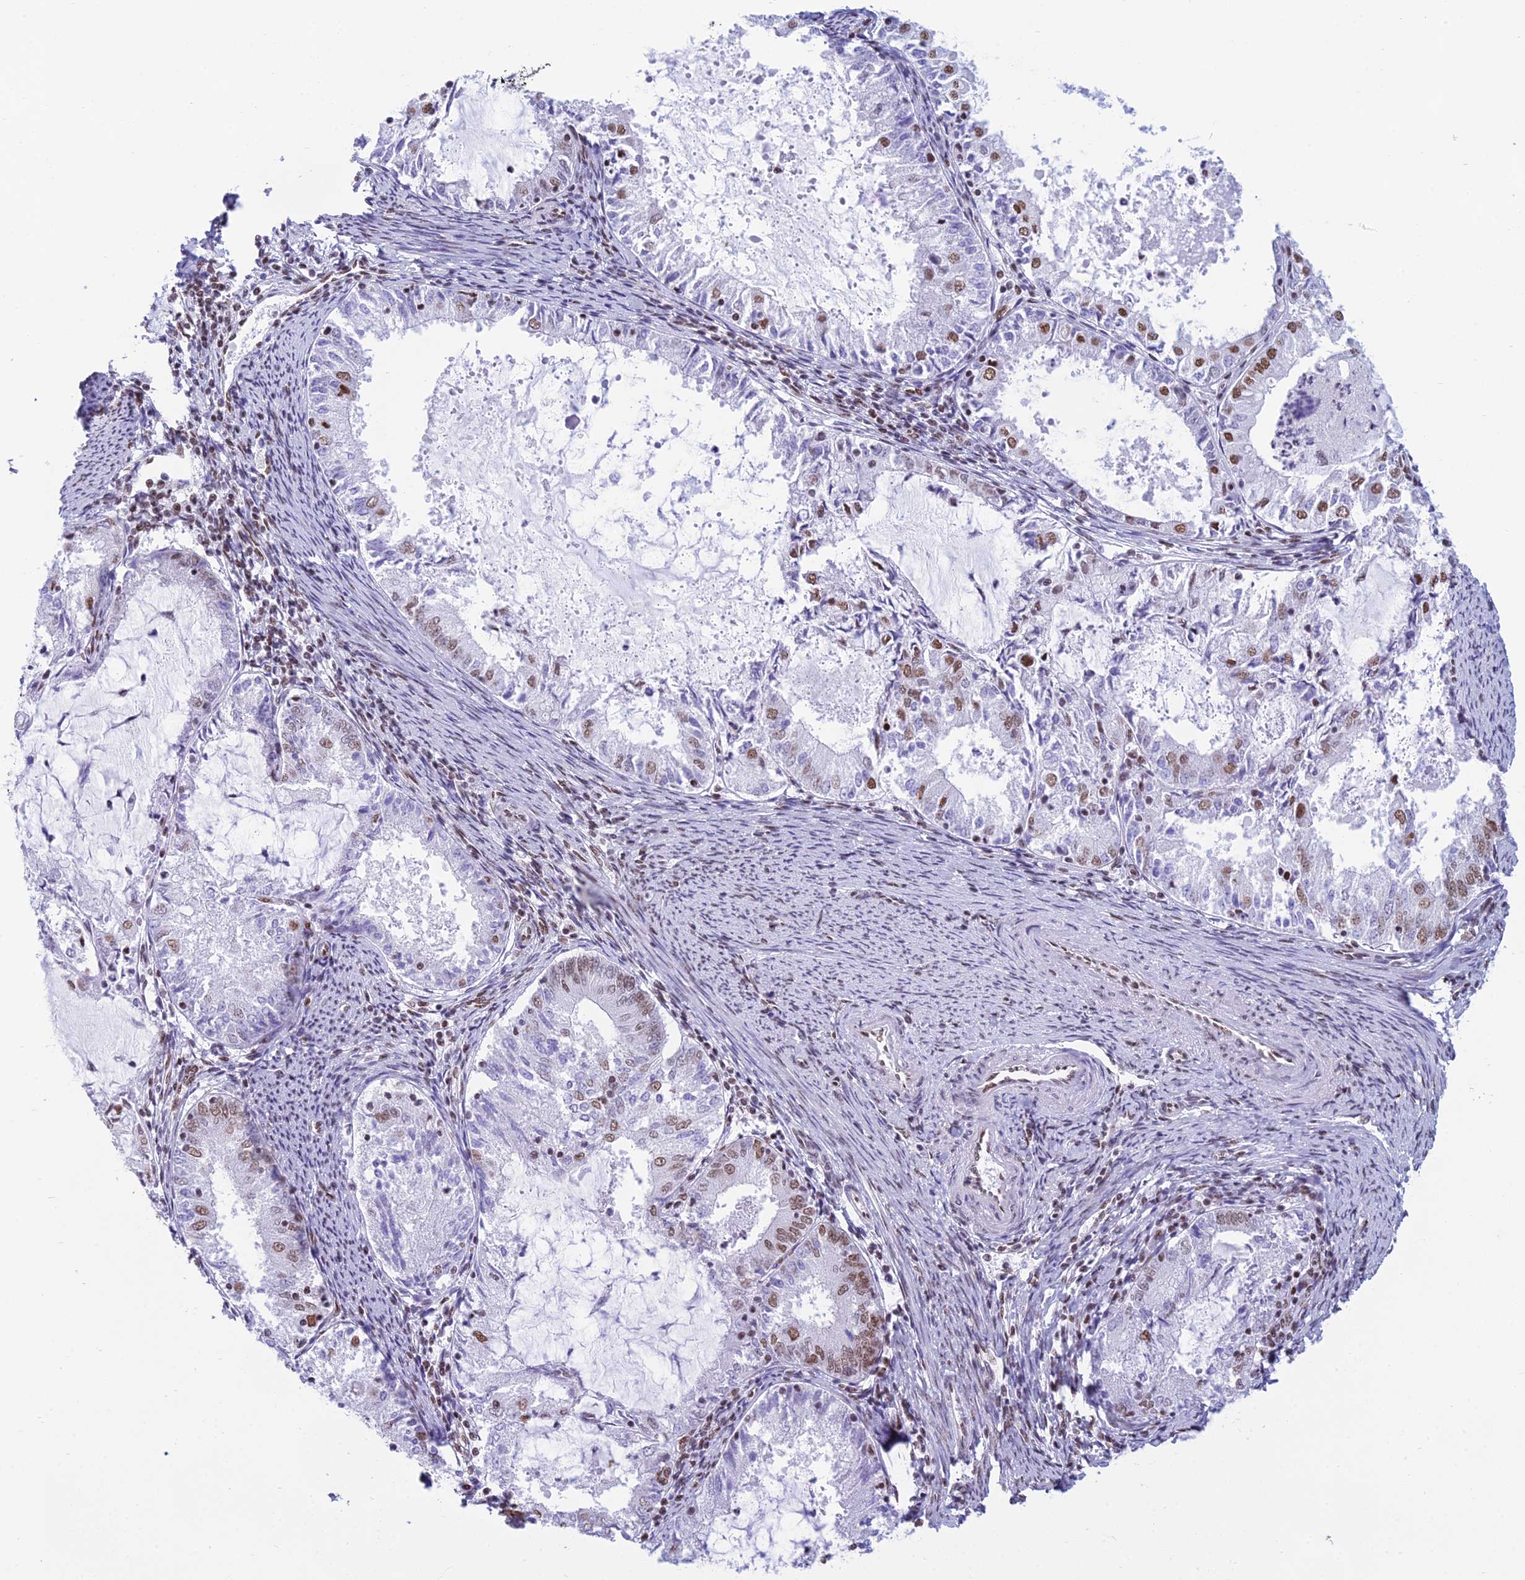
{"staining": {"intensity": "moderate", "quantity": "25%-75%", "location": "nuclear"}, "tissue": "endometrial cancer", "cell_type": "Tumor cells", "image_type": "cancer", "snomed": [{"axis": "morphology", "description": "Adenocarcinoma, NOS"}, {"axis": "topography", "description": "Endometrium"}], "caption": "Tumor cells reveal medium levels of moderate nuclear positivity in approximately 25%-75% of cells in human endometrial cancer. The staining is performed using DAB brown chromogen to label protein expression. The nuclei are counter-stained blue using hematoxylin.", "gene": "CDC26", "patient": {"sex": "female", "age": 57}}